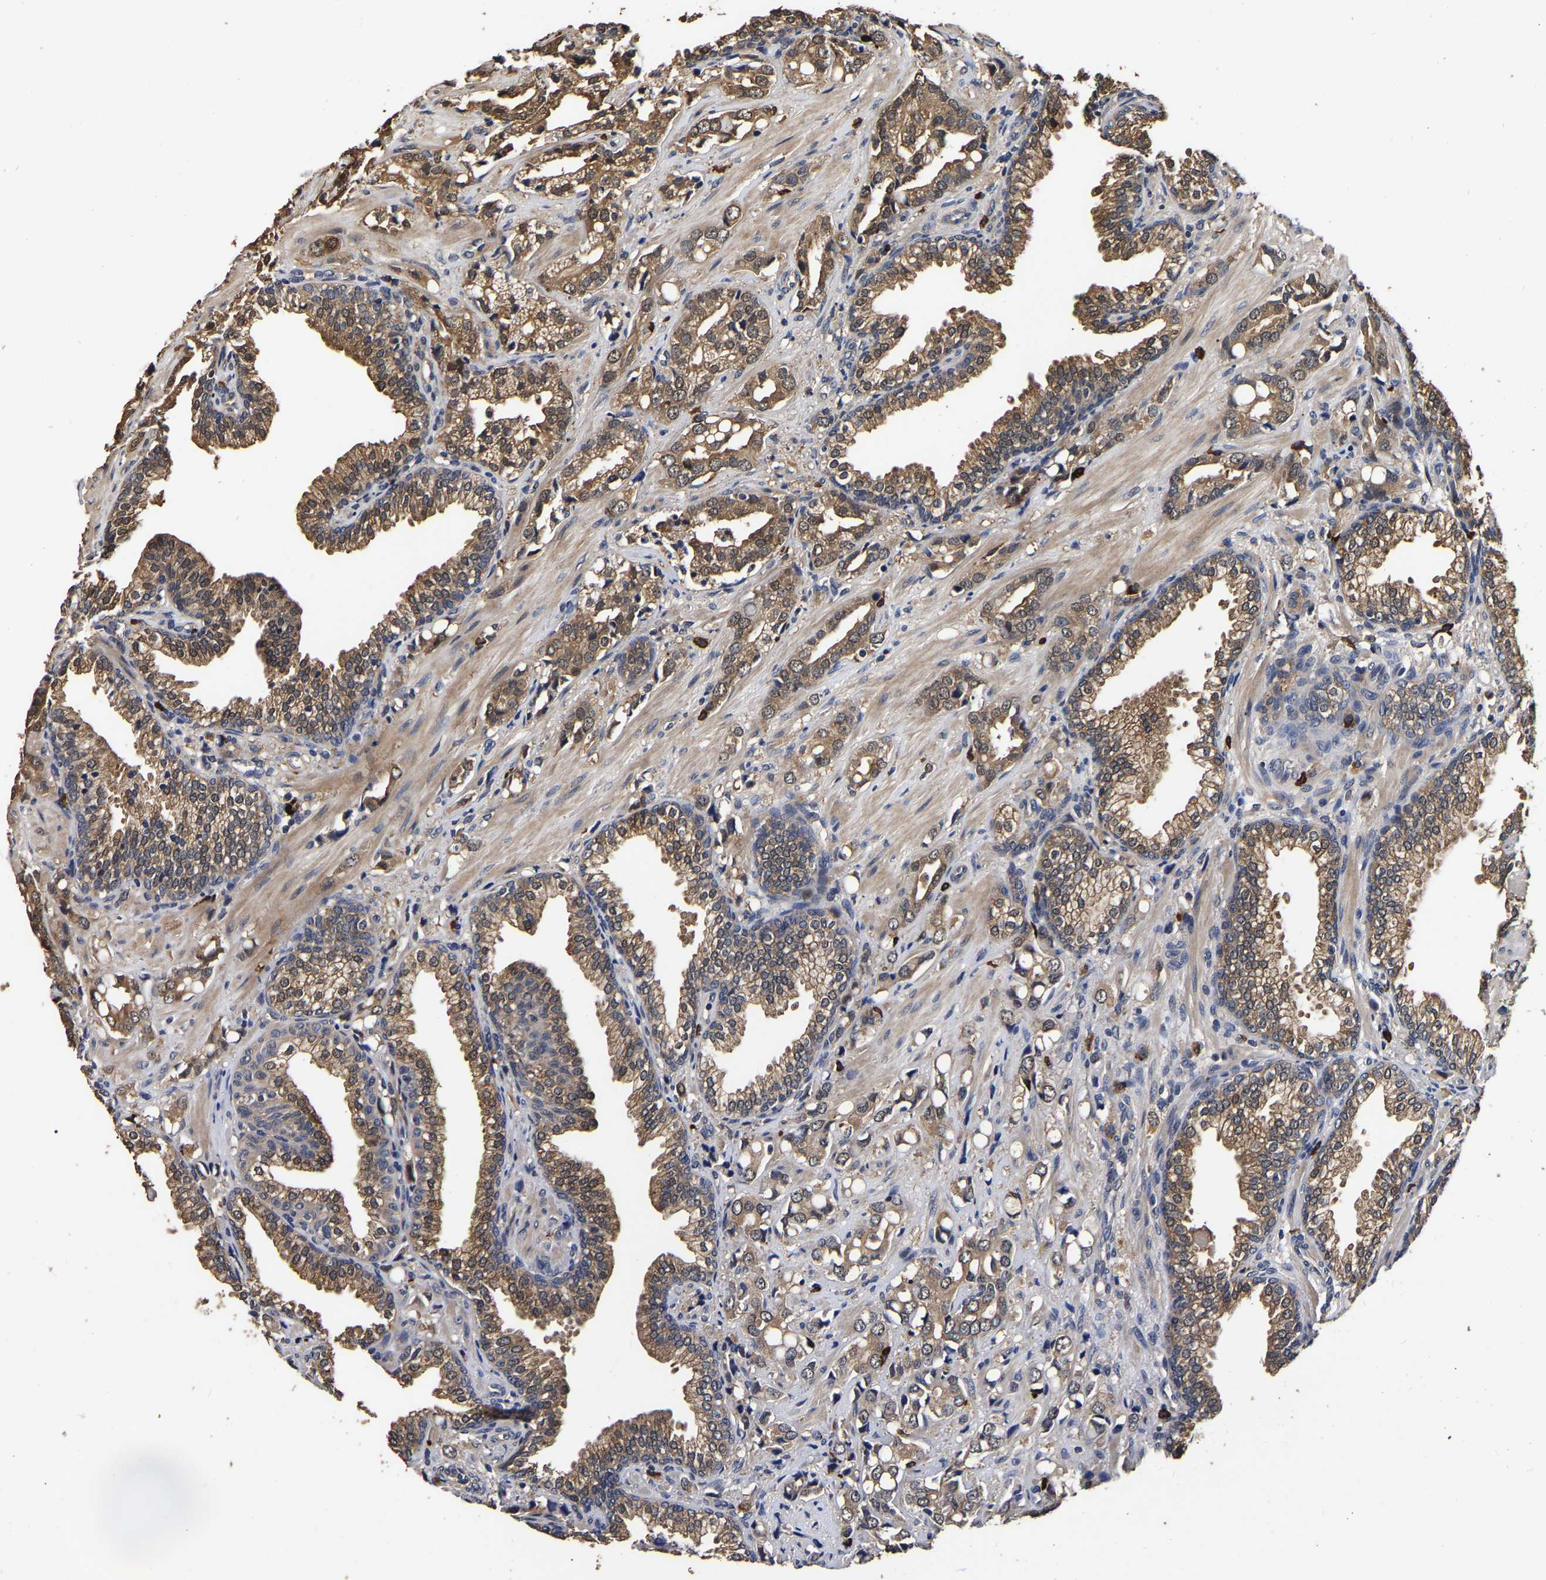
{"staining": {"intensity": "moderate", "quantity": ">75%", "location": "cytoplasmic/membranous"}, "tissue": "prostate cancer", "cell_type": "Tumor cells", "image_type": "cancer", "snomed": [{"axis": "morphology", "description": "Adenocarcinoma, High grade"}, {"axis": "topography", "description": "Prostate"}], "caption": "An image of human high-grade adenocarcinoma (prostate) stained for a protein shows moderate cytoplasmic/membranous brown staining in tumor cells.", "gene": "STK32C", "patient": {"sex": "male", "age": 52}}